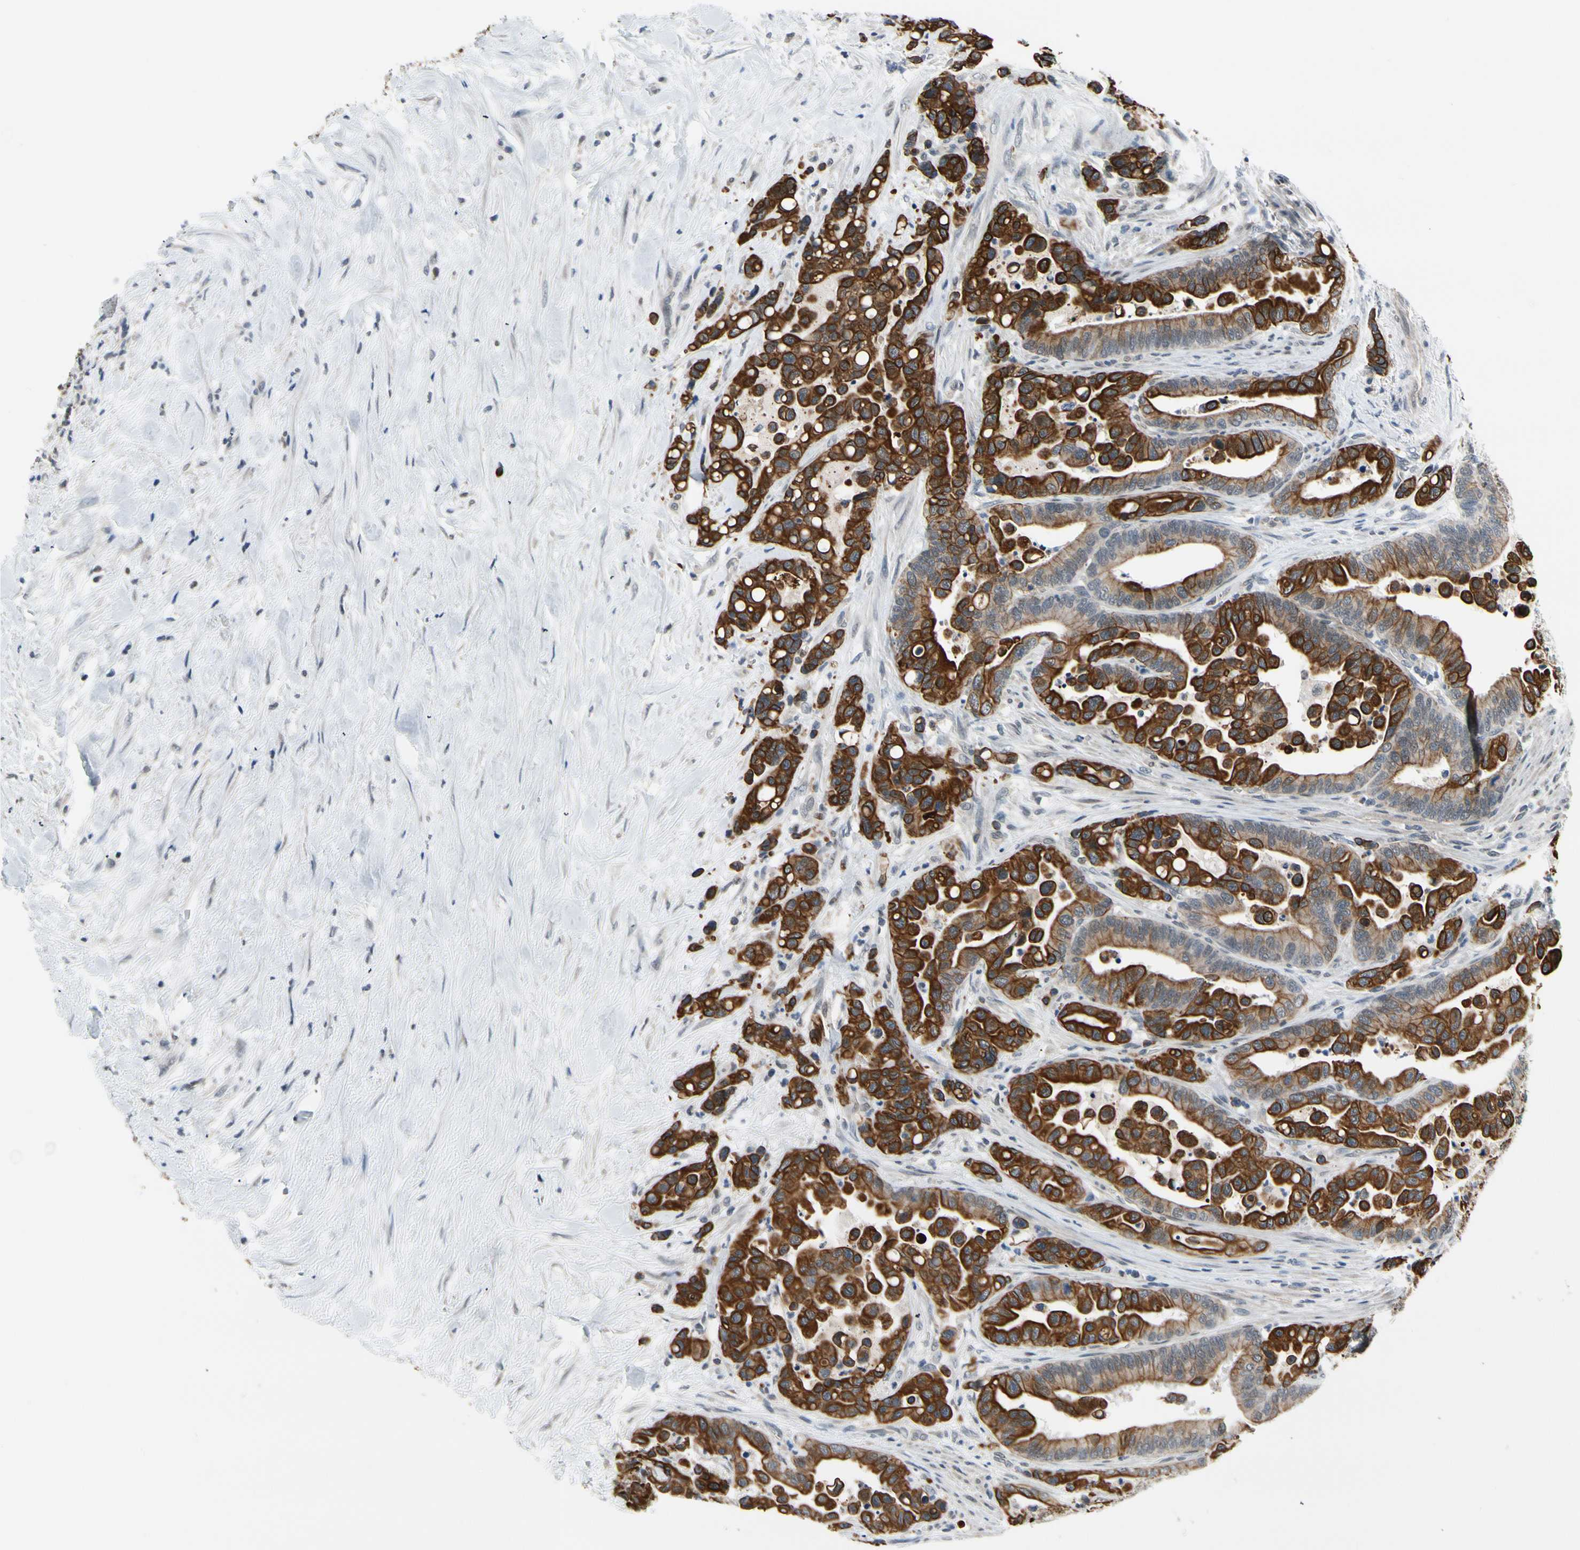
{"staining": {"intensity": "strong", "quantity": ">75%", "location": "cytoplasmic/membranous"}, "tissue": "colorectal cancer", "cell_type": "Tumor cells", "image_type": "cancer", "snomed": [{"axis": "morphology", "description": "Normal tissue, NOS"}, {"axis": "morphology", "description": "Adenocarcinoma, NOS"}, {"axis": "topography", "description": "Colon"}], "caption": "This photomicrograph displays immunohistochemistry (IHC) staining of colorectal adenocarcinoma, with high strong cytoplasmic/membranous staining in about >75% of tumor cells.", "gene": "TAF12", "patient": {"sex": "male", "age": 82}}